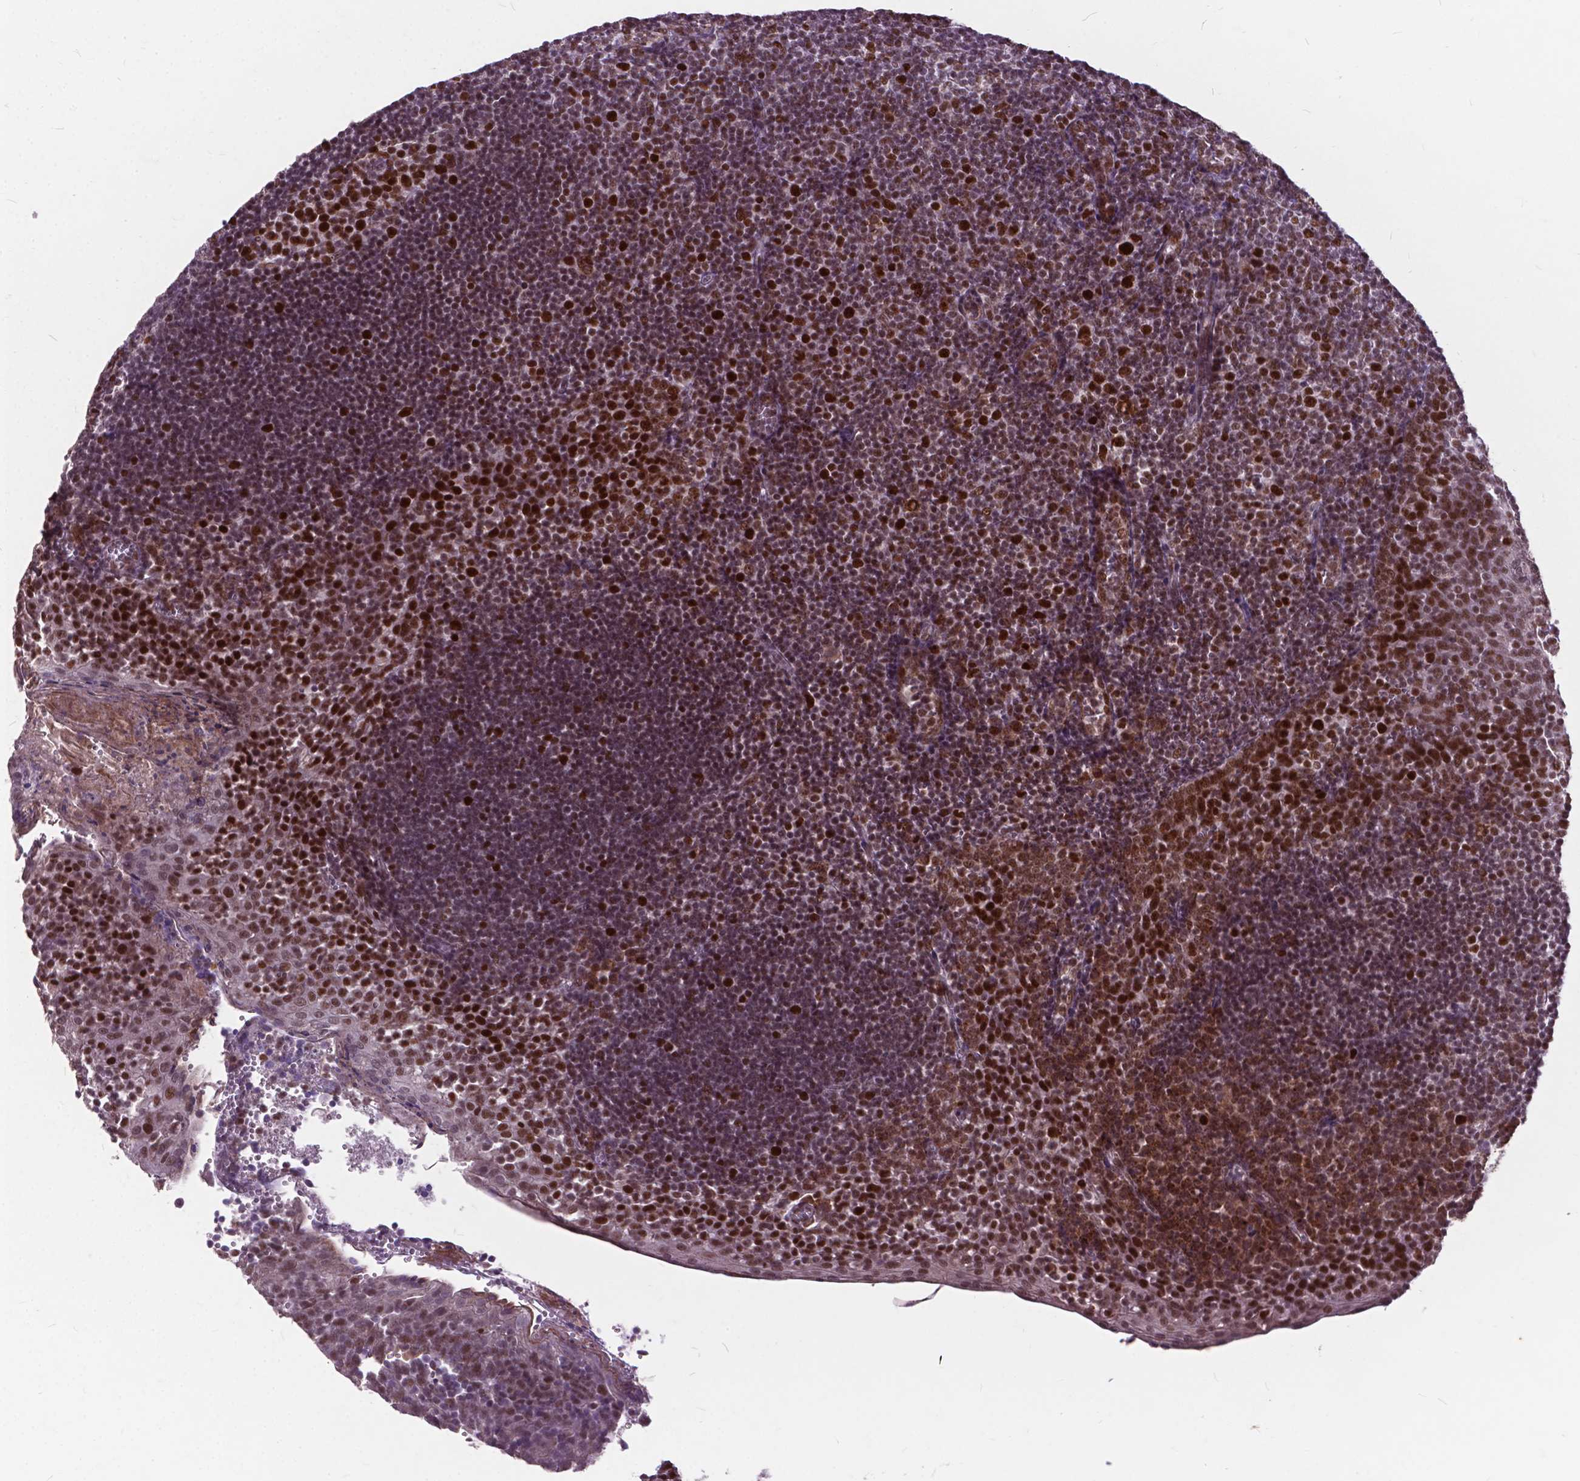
{"staining": {"intensity": "strong", "quantity": "<25%", "location": "nuclear"}, "tissue": "lymph node", "cell_type": "Germinal center cells", "image_type": "normal", "snomed": [{"axis": "morphology", "description": "Normal tissue, NOS"}, {"axis": "topography", "description": "Lymph node"}], "caption": "Protein analysis of unremarkable lymph node reveals strong nuclear expression in about <25% of germinal center cells.", "gene": "MSH2", "patient": {"sex": "female", "age": 21}}